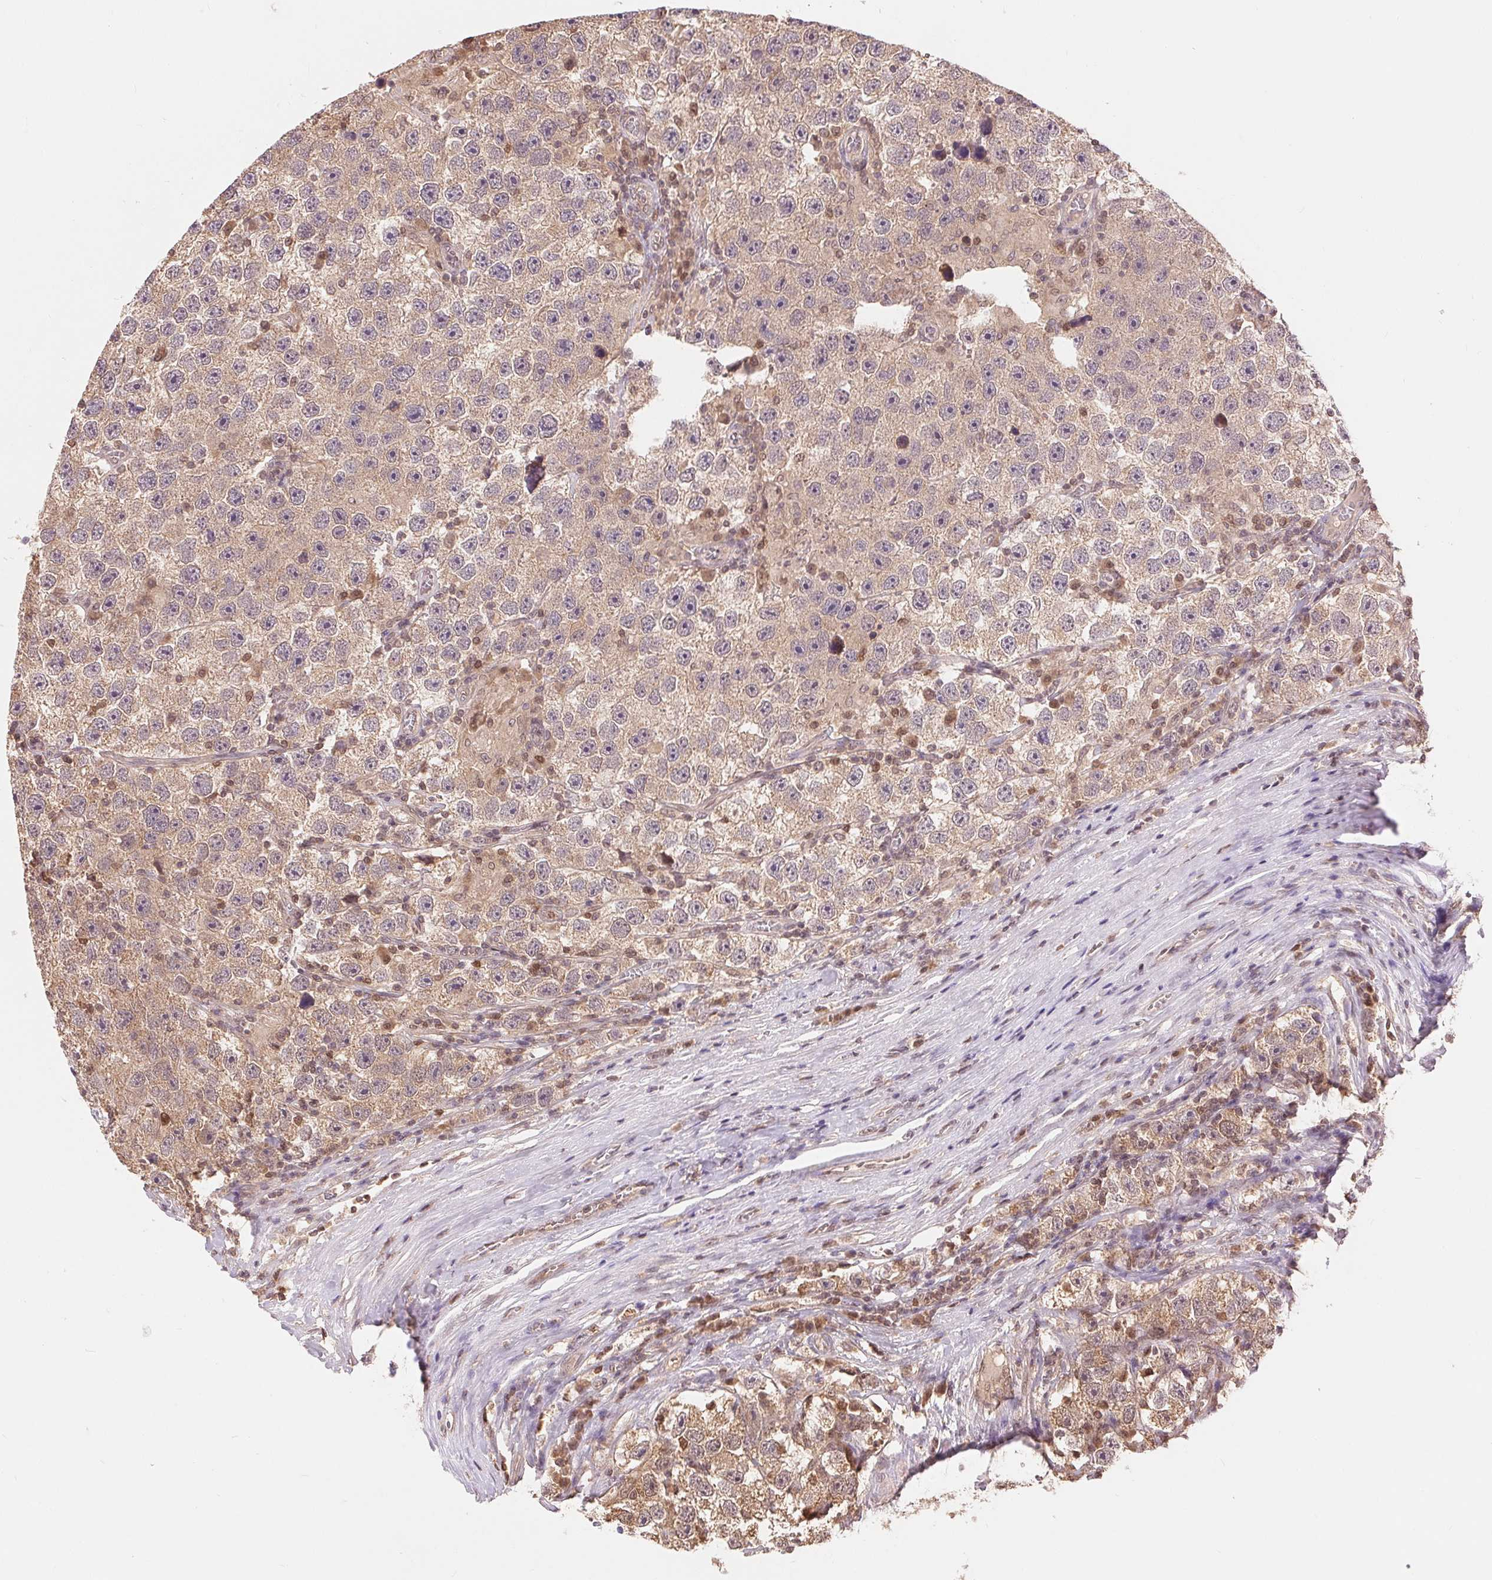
{"staining": {"intensity": "weak", "quantity": ">75%", "location": "cytoplasmic/membranous"}, "tissue": "testis cancer", "cell_type": "Tumor cells", "image_type": "cancer", "snomed": [{"axis": "morphology", "description": "Seminoma, NOS"}, {"axis": "topography", "description": "Testis"}], "caption": "Brown immunohistochemical staining in testis cancer (seminoma) shows weak cytoplasmic/membranous staining in approximately >75% of tumor cells. The staining was performed using DAB (3,3'-diaminobenzidine) to visualize the protein expression in brown, while the nuclei were stained in blue with hematoxylin (Magnification: 20x).", "gene": "TMEM273", "patient": {"sex": "male", "age": 26}}